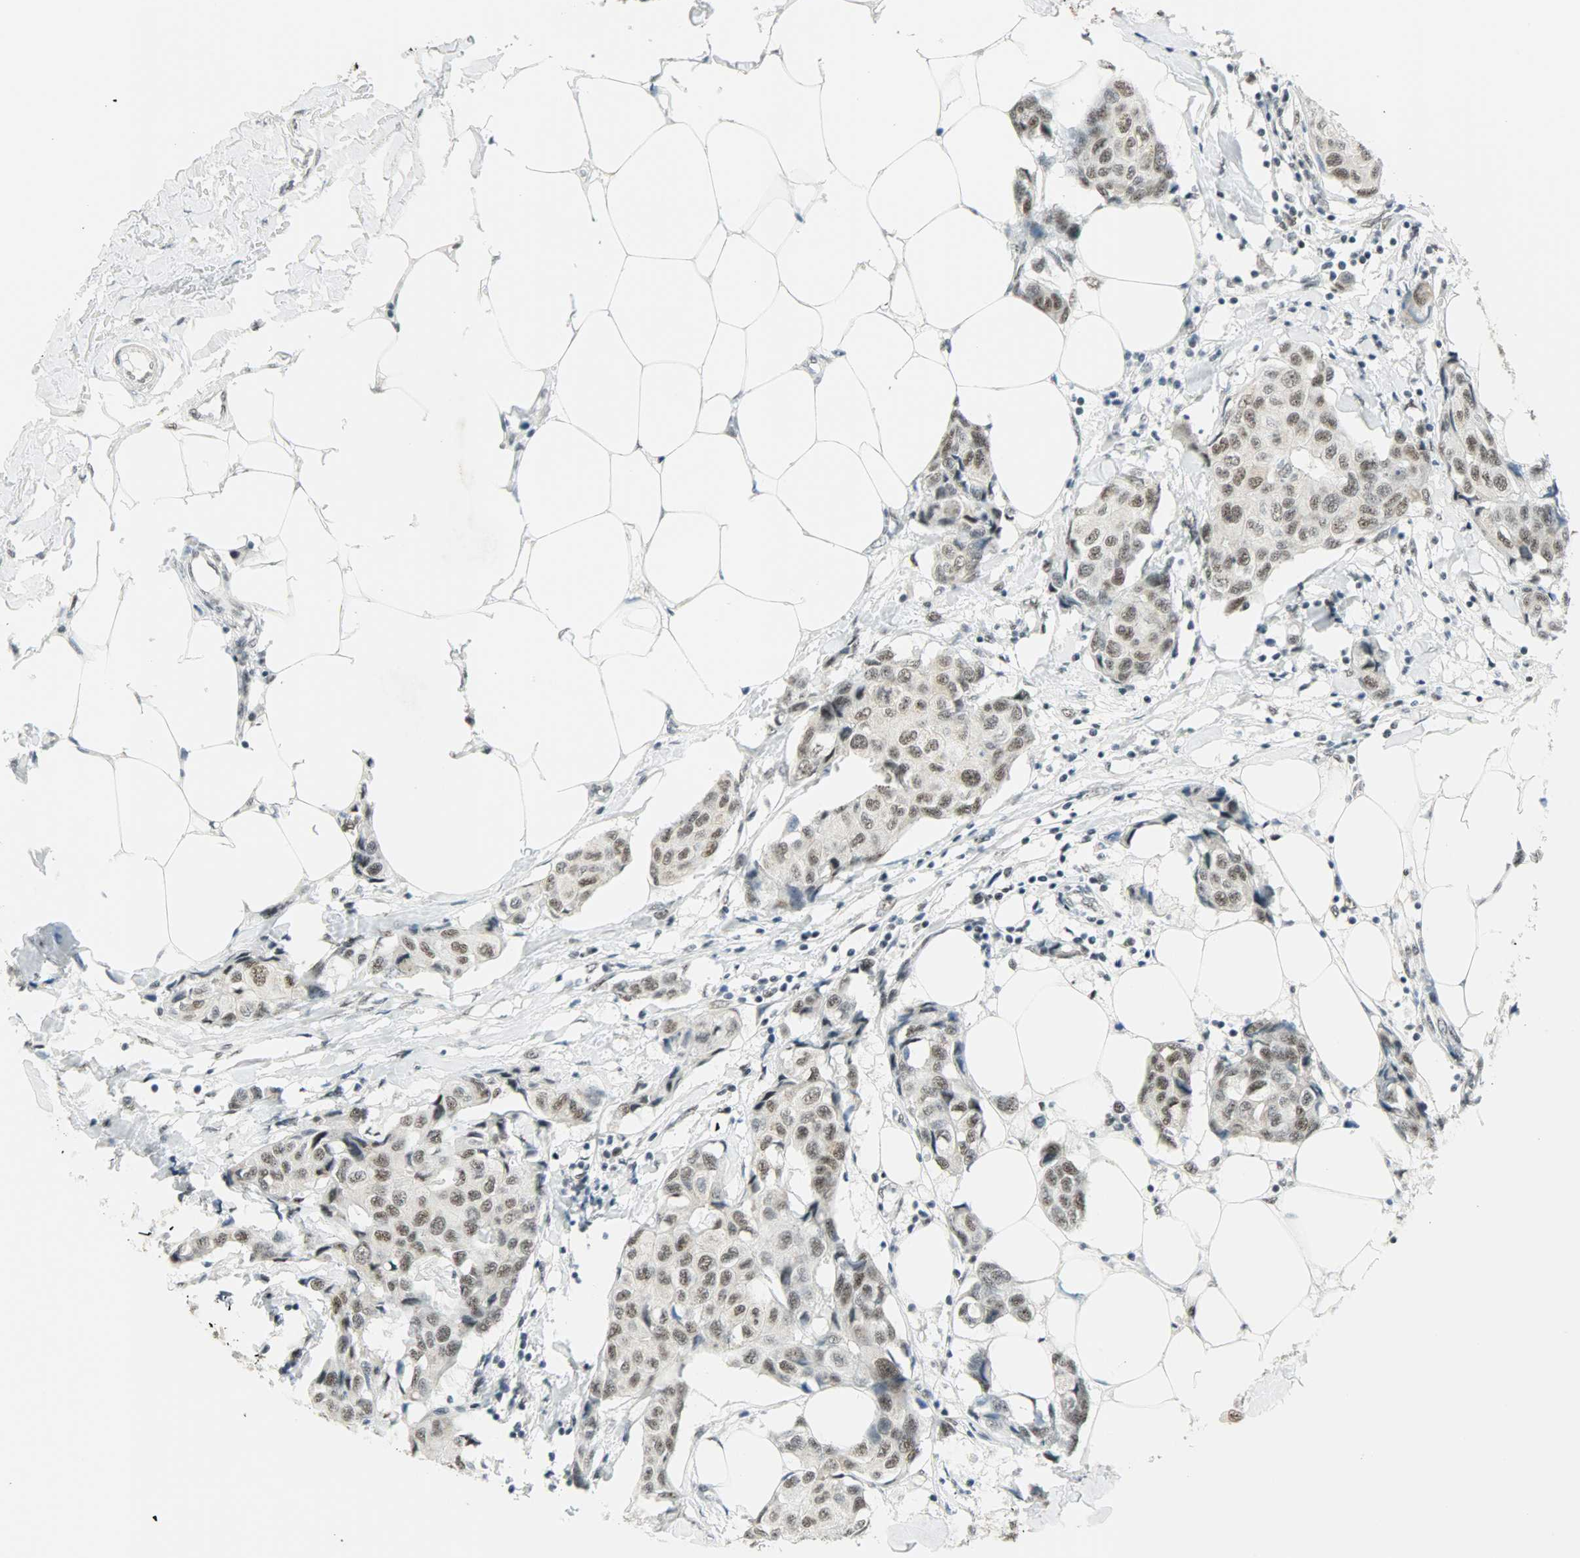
{"staining": {"intensity": "moderate", "quantity": ">75%", "location": "nuclear"}, "tissue": "breast cancer", "cell_type": "Tumor cells", "image_type": "cancer", "snomed": [{"axis": "morphology", "description": "Duct carcinoma"}, {"axis": "topography", "description": "Breast"}], "caption": "A micrograph of breast cancer (intraductal carcinoma) stained for a protein reveals moderate nuclear brown staining in tumor cells.", "gene": "SUGP1", "patient": {"sex": "female", "age": 80}}